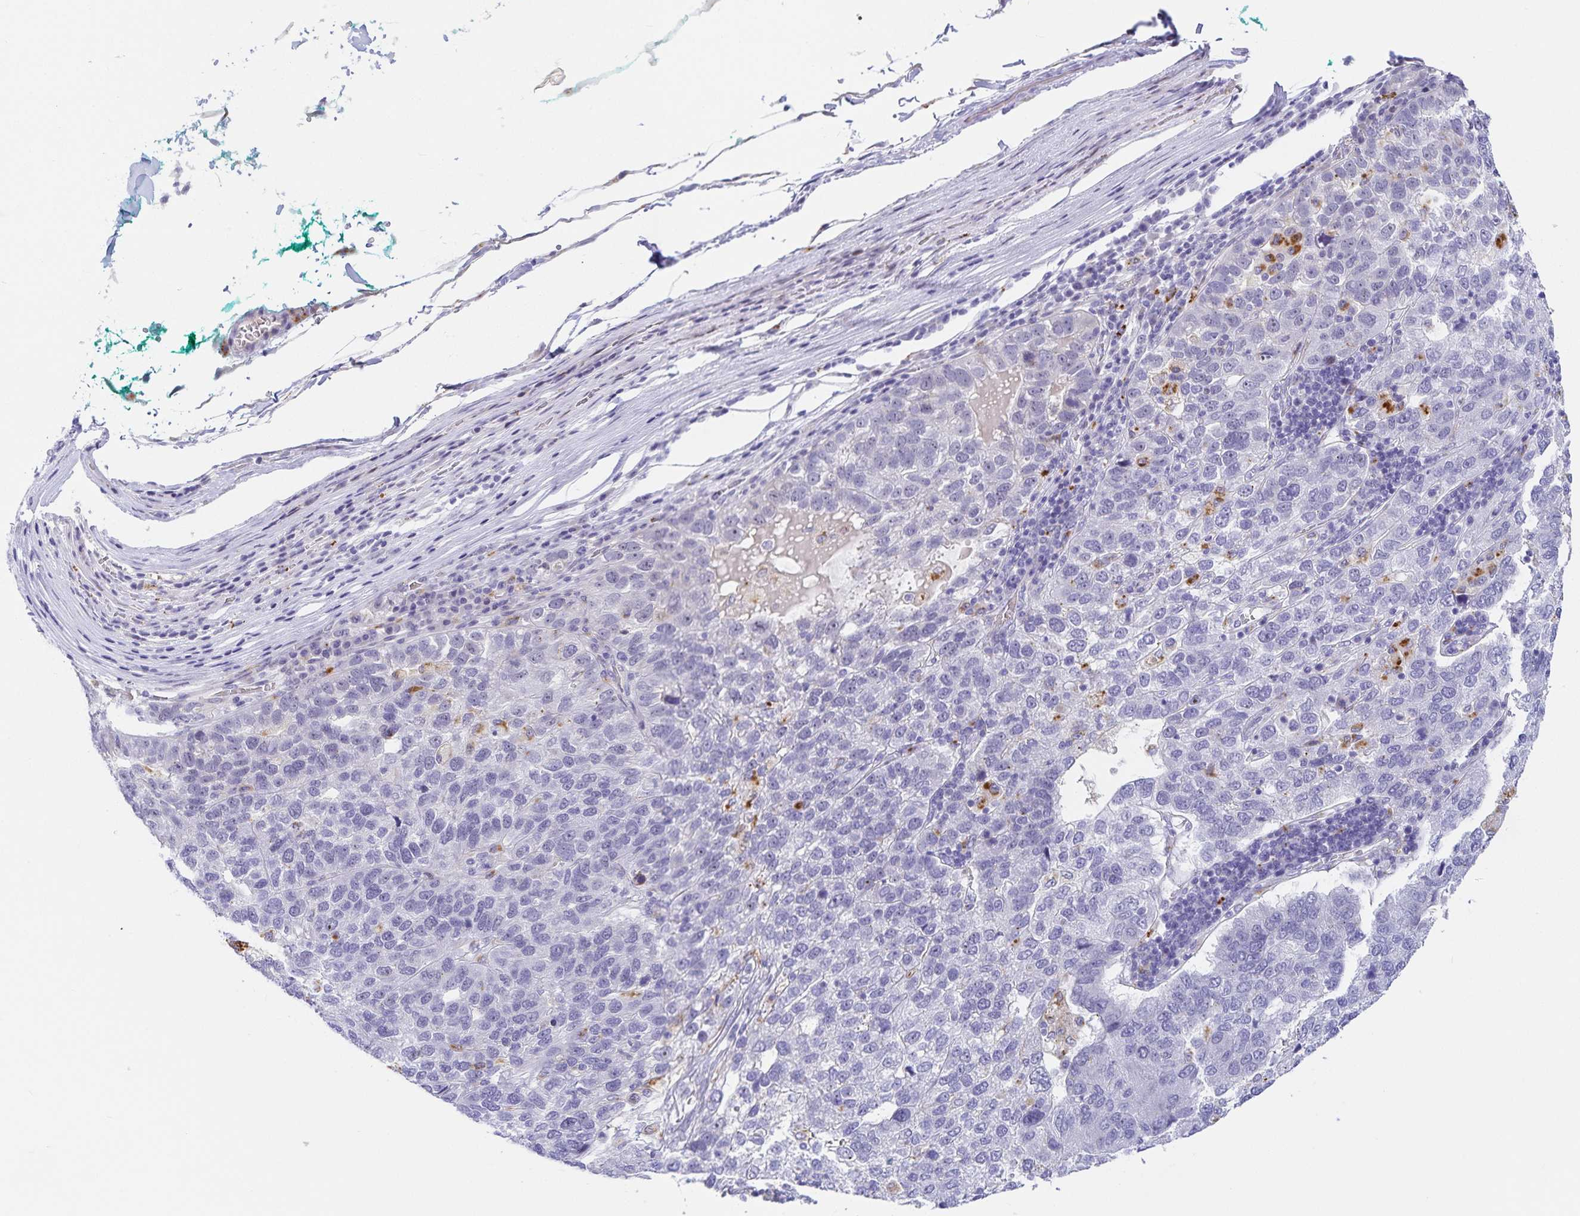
{"staining": {"intensity": "negative", "quantity": "none", "location": "none"}, "tissue": "pancreatic cancer", "cell_type": "Tumor cells", "image_type": "cancer", "snomed": [{"axis": "morphology", "description": "Adenocarcinoma, NOS"}, {"axis": "topography", "description": "Pancreas"}], "caption": "Tumor cells are negative for protein expression in human pancreatic cancer (adenocarcinoma).", "gene": "KBTBD13", "patient": {"sex": "female", "age": 61}}